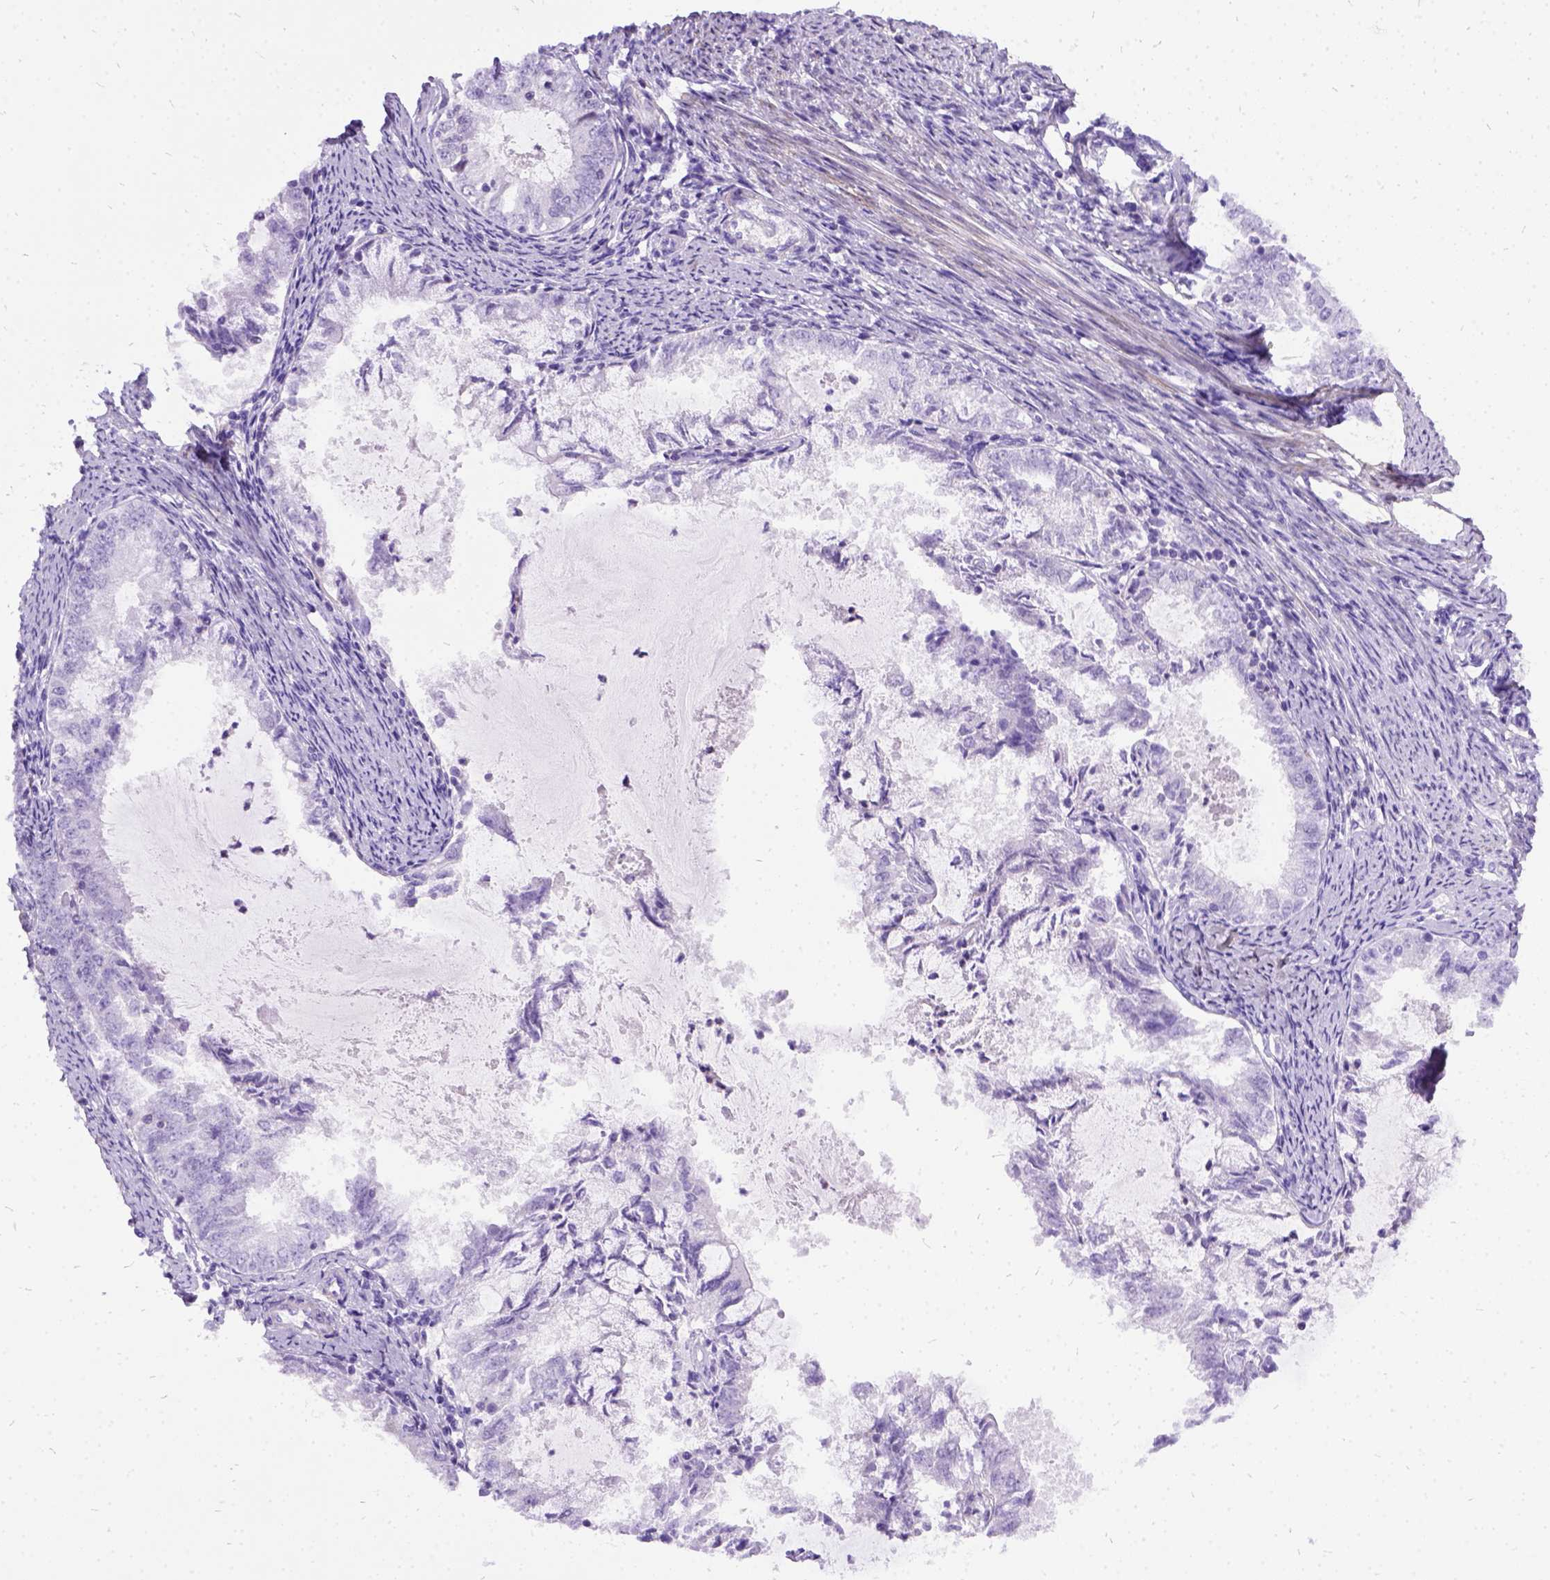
{"staining": {"intensity": "negative", "quantity": "none", "location": "none"}, "tissue": "endometrial cancer", "cell_type": "Tumor cells", "image_type": "cancer", "snomed": [{"axis": "morphology", "description": "Adenocarcinoma, NOS"}, {"axis": "topography", "description": "Endometrium"}], "caption": "This is an immunohistochemistry (IHC) micrograph of human adenocarcinoma (endometrial). There is no staining in tumor cells.", "gene": "PRG2", "patient": {"sex": "female", "age": 57}}